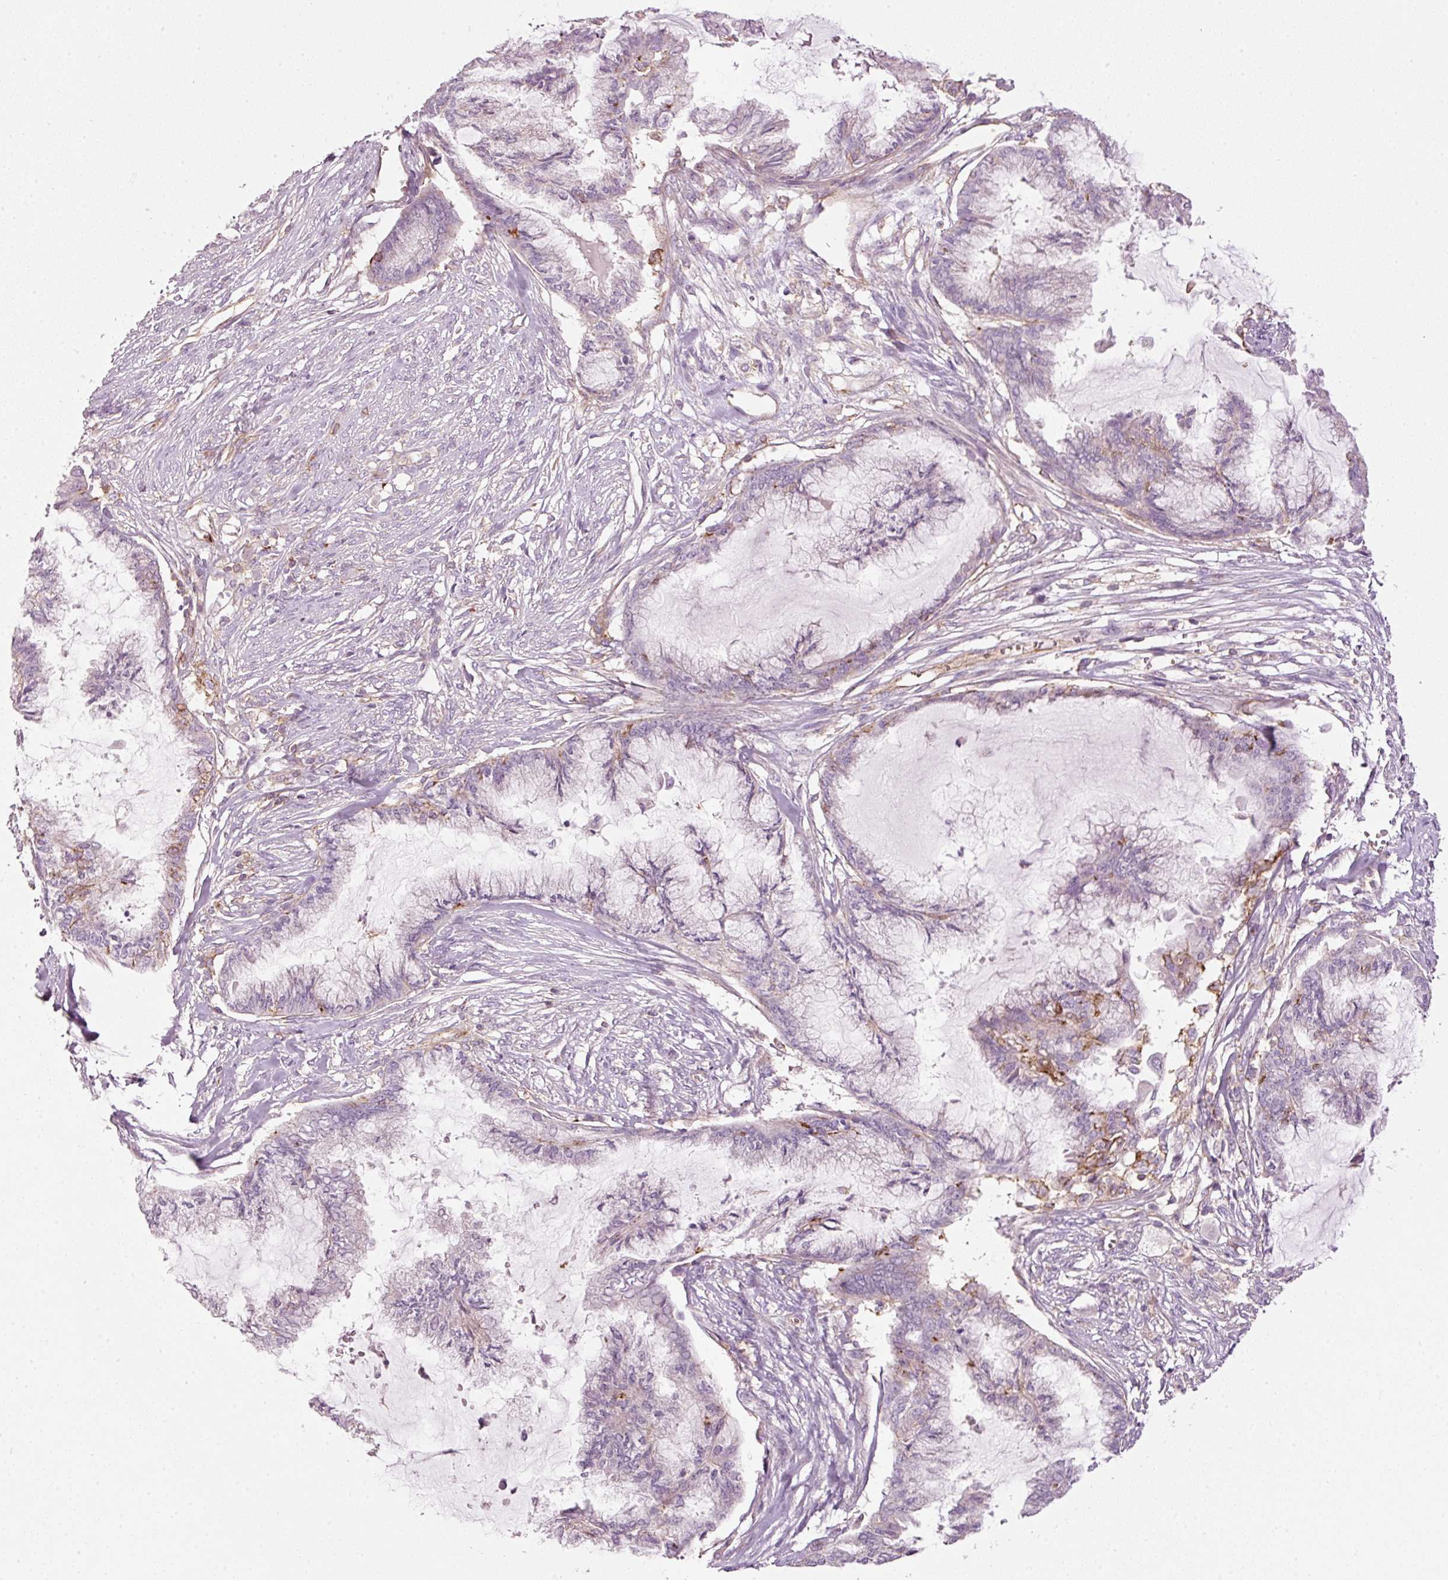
{"staining": {"intensity": "negative", "quantity": "none", "location": "none"}, "tissue": "endometrial cancer", "cell_type": "Tumor cells", "image_type": "cancer", "snomed": [{"axis": "morphology", "description": "Adenocarcinoma, NOS"}, {"axis": "topography", "description": "Endometrium"}], "caption": "IHC of endometrial cancer (adenocarcinoma) displays no staining in tumor cells.", "gene": "SIPA1", "patient": {"sex": "female", "age": 86}}